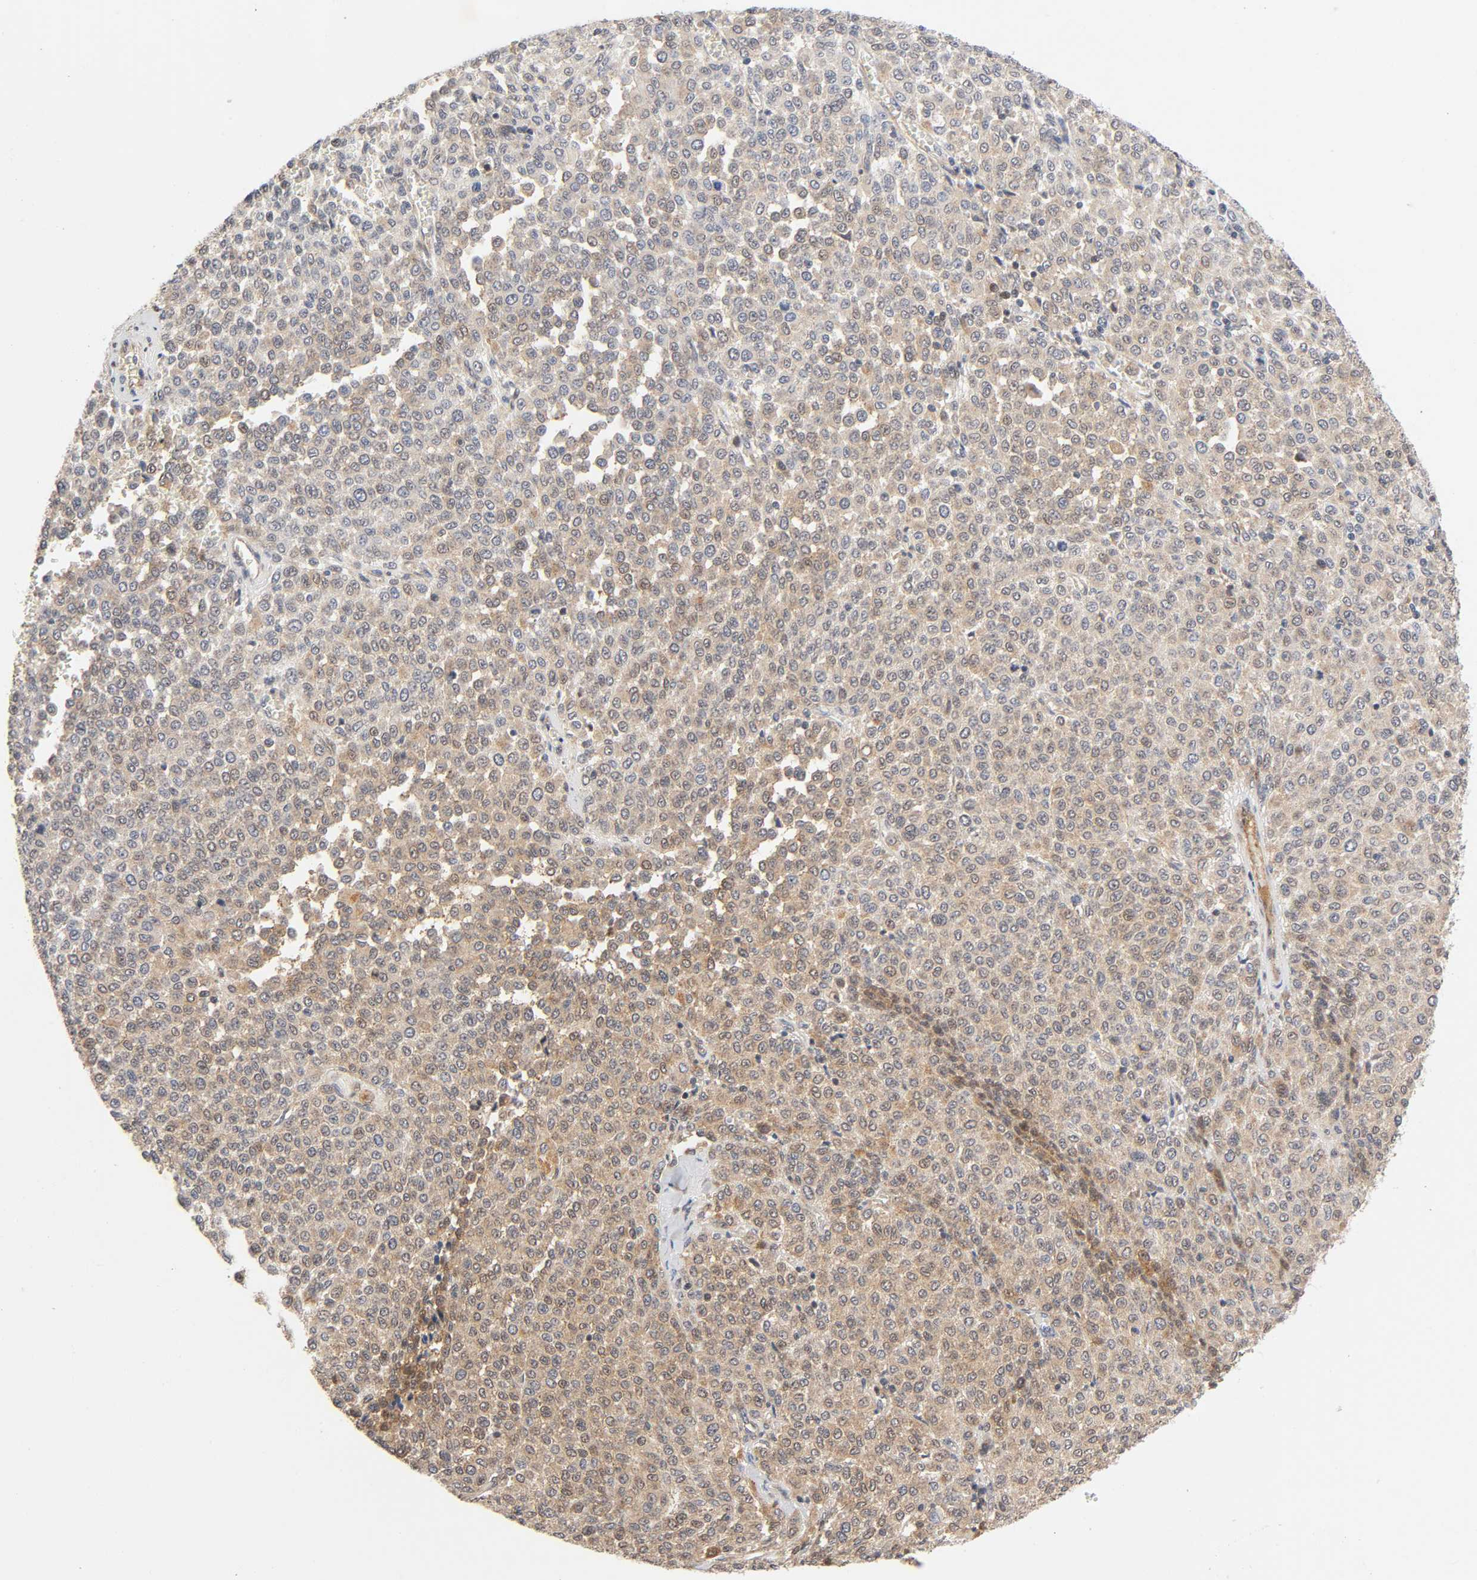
{"staining": {"intensity": "weak", "quantity": ">75%", "location": "cytoplasmic/membranous,nuclear"}, "tissue": "melanoma", "cell_type": "Tumor cells", "image_type": "cancer", "snomed": [{"axis": "morphology", "description": "Malignant melanoma, Metastatic site"}, {"axis": "topography", "description": "Pancreas"}], "caption": "IHC (DAB) staining of human melanoma displays weak cytoplasmic/membranous and nuclear protein expression in approximately >75% of tumor cells.", "gene": "CASP9", "patient": {"sex": "female", "age": 30}}